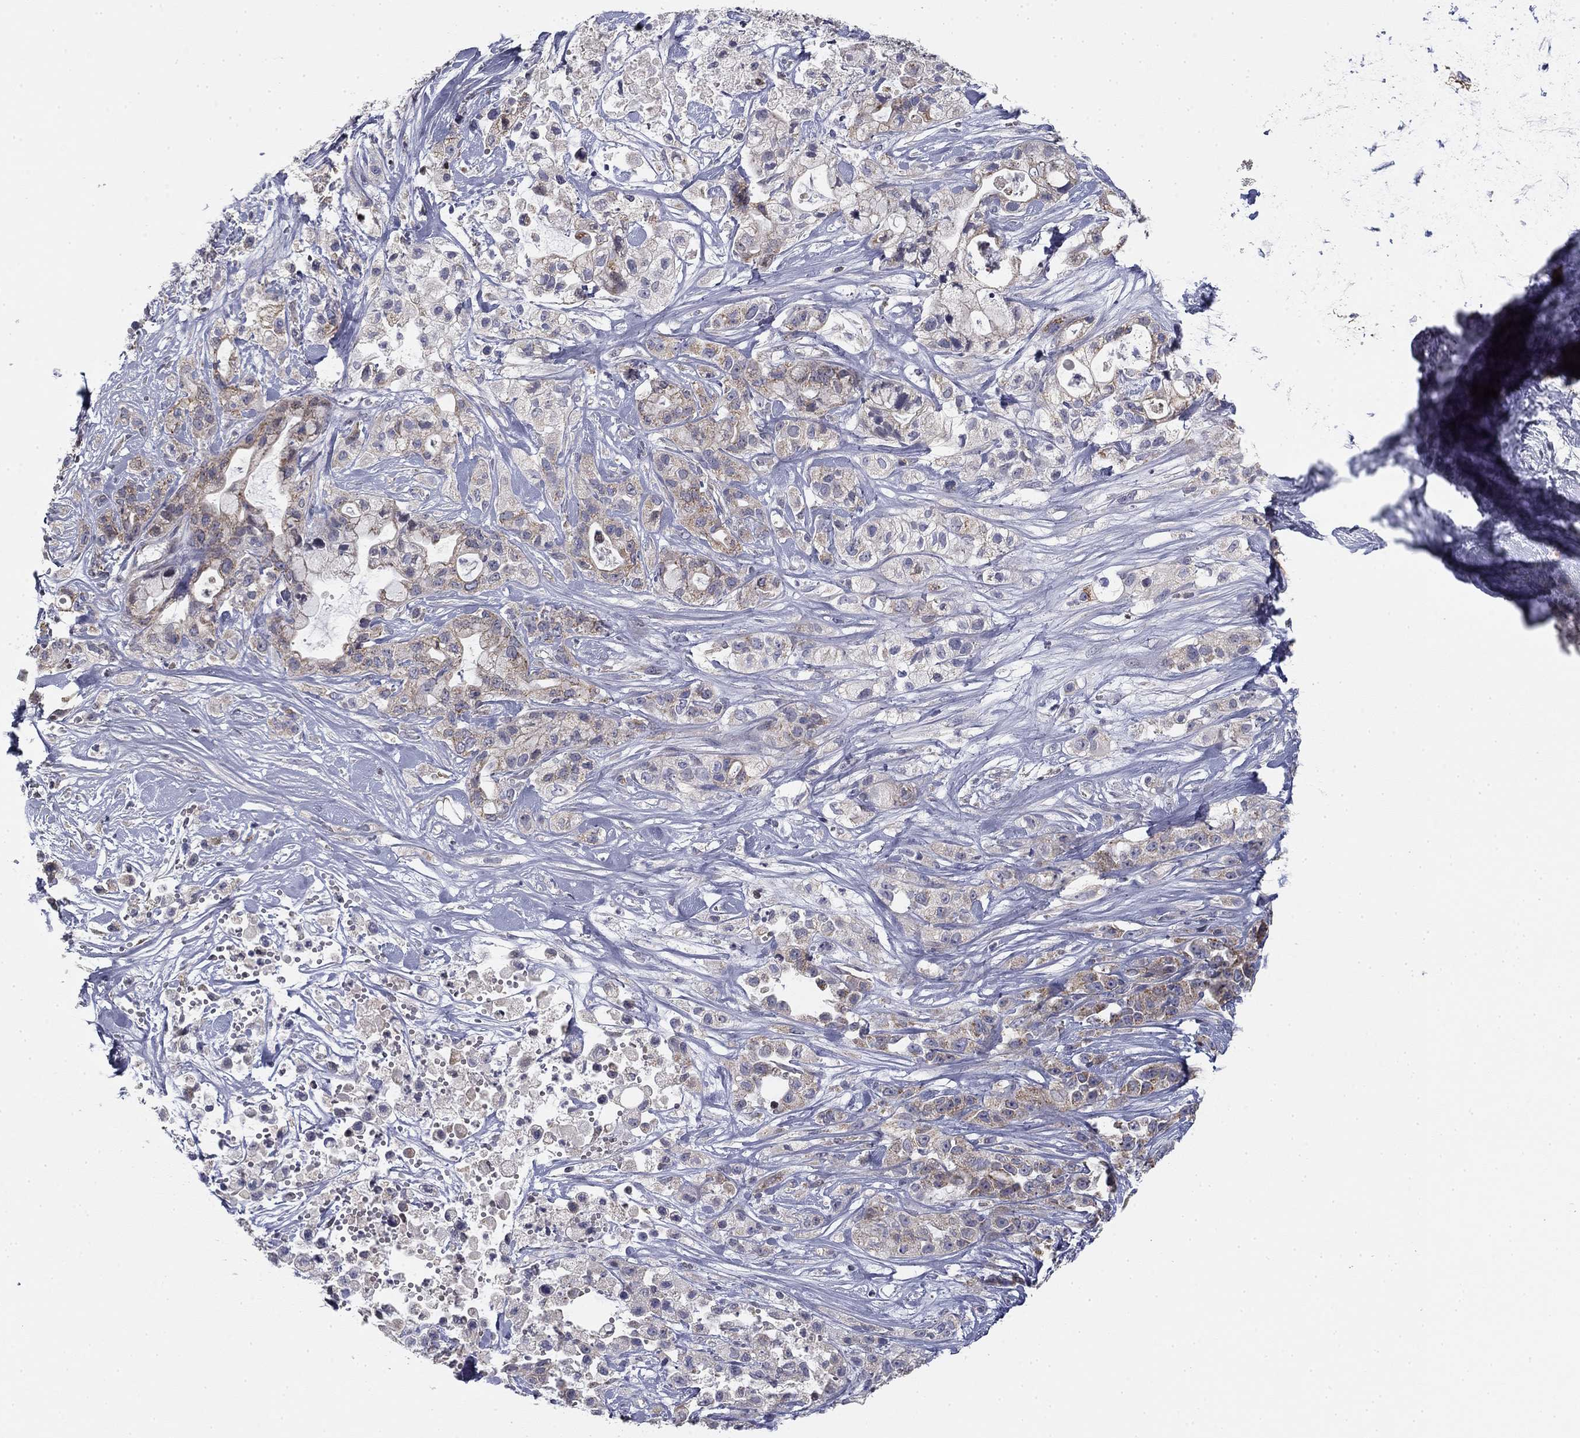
{"staining": {"intensity": "weak", "quantity": "<25%", "location": "cytoplasmic/membranous"}, "tissue": "pancreatic cancer", "cell_type": "Tumor cells", "image_type": "cancer", "snomed": [{"axis": "morphology", "description": "Adenocarcinoma, NOS"}, {"axis": "topography", "description": "Pancreas"}], "caption": "Tumor cells show no significant positivity in adenocarcinoma (pancreatic). Nuclei are stained in blue.", "gene": "SLC2A9", "patient": {"sex": "male", "age": 44}}